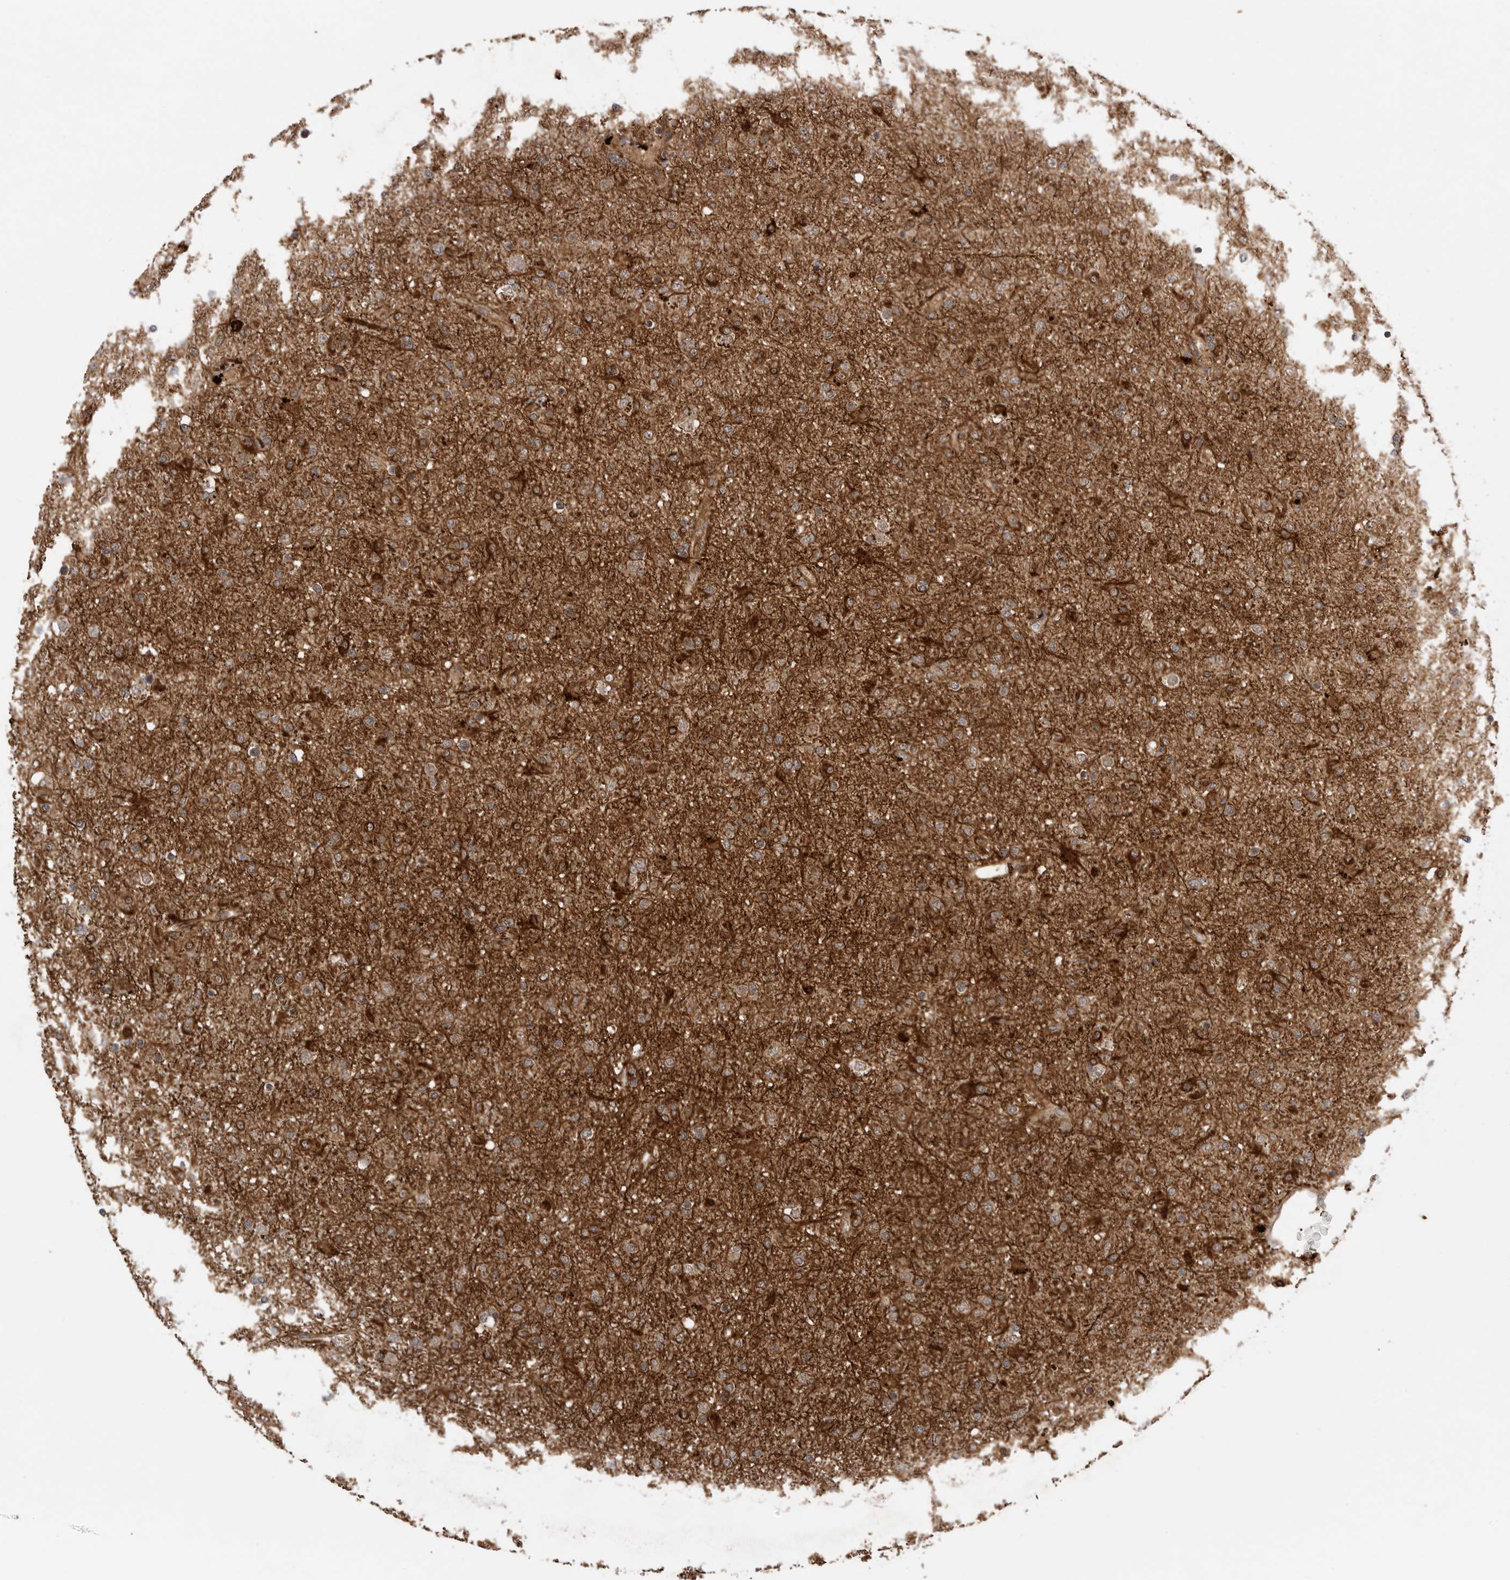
{"staining": {"intensity": "strong", "quantity": ">75%", "location": "cytoplasmic/membranous"}, "tissue": "glioma", "cell_type": "Tumor cells", "image_type": "cancer", "snomed": [{"axis": "morphology", "description": "Glioma, malignant, Low grade"}, {"axis": "topography", "description": "Brain"}], "caption": "This micrograph displays immunohistochemistry (IHC) staining of glioma, with high strong cytoplasmic/membranous positivity in approximately >75% of tumor cells.", "gene": "PRDX4", "patient": {"sex": "male", "age": 65}}